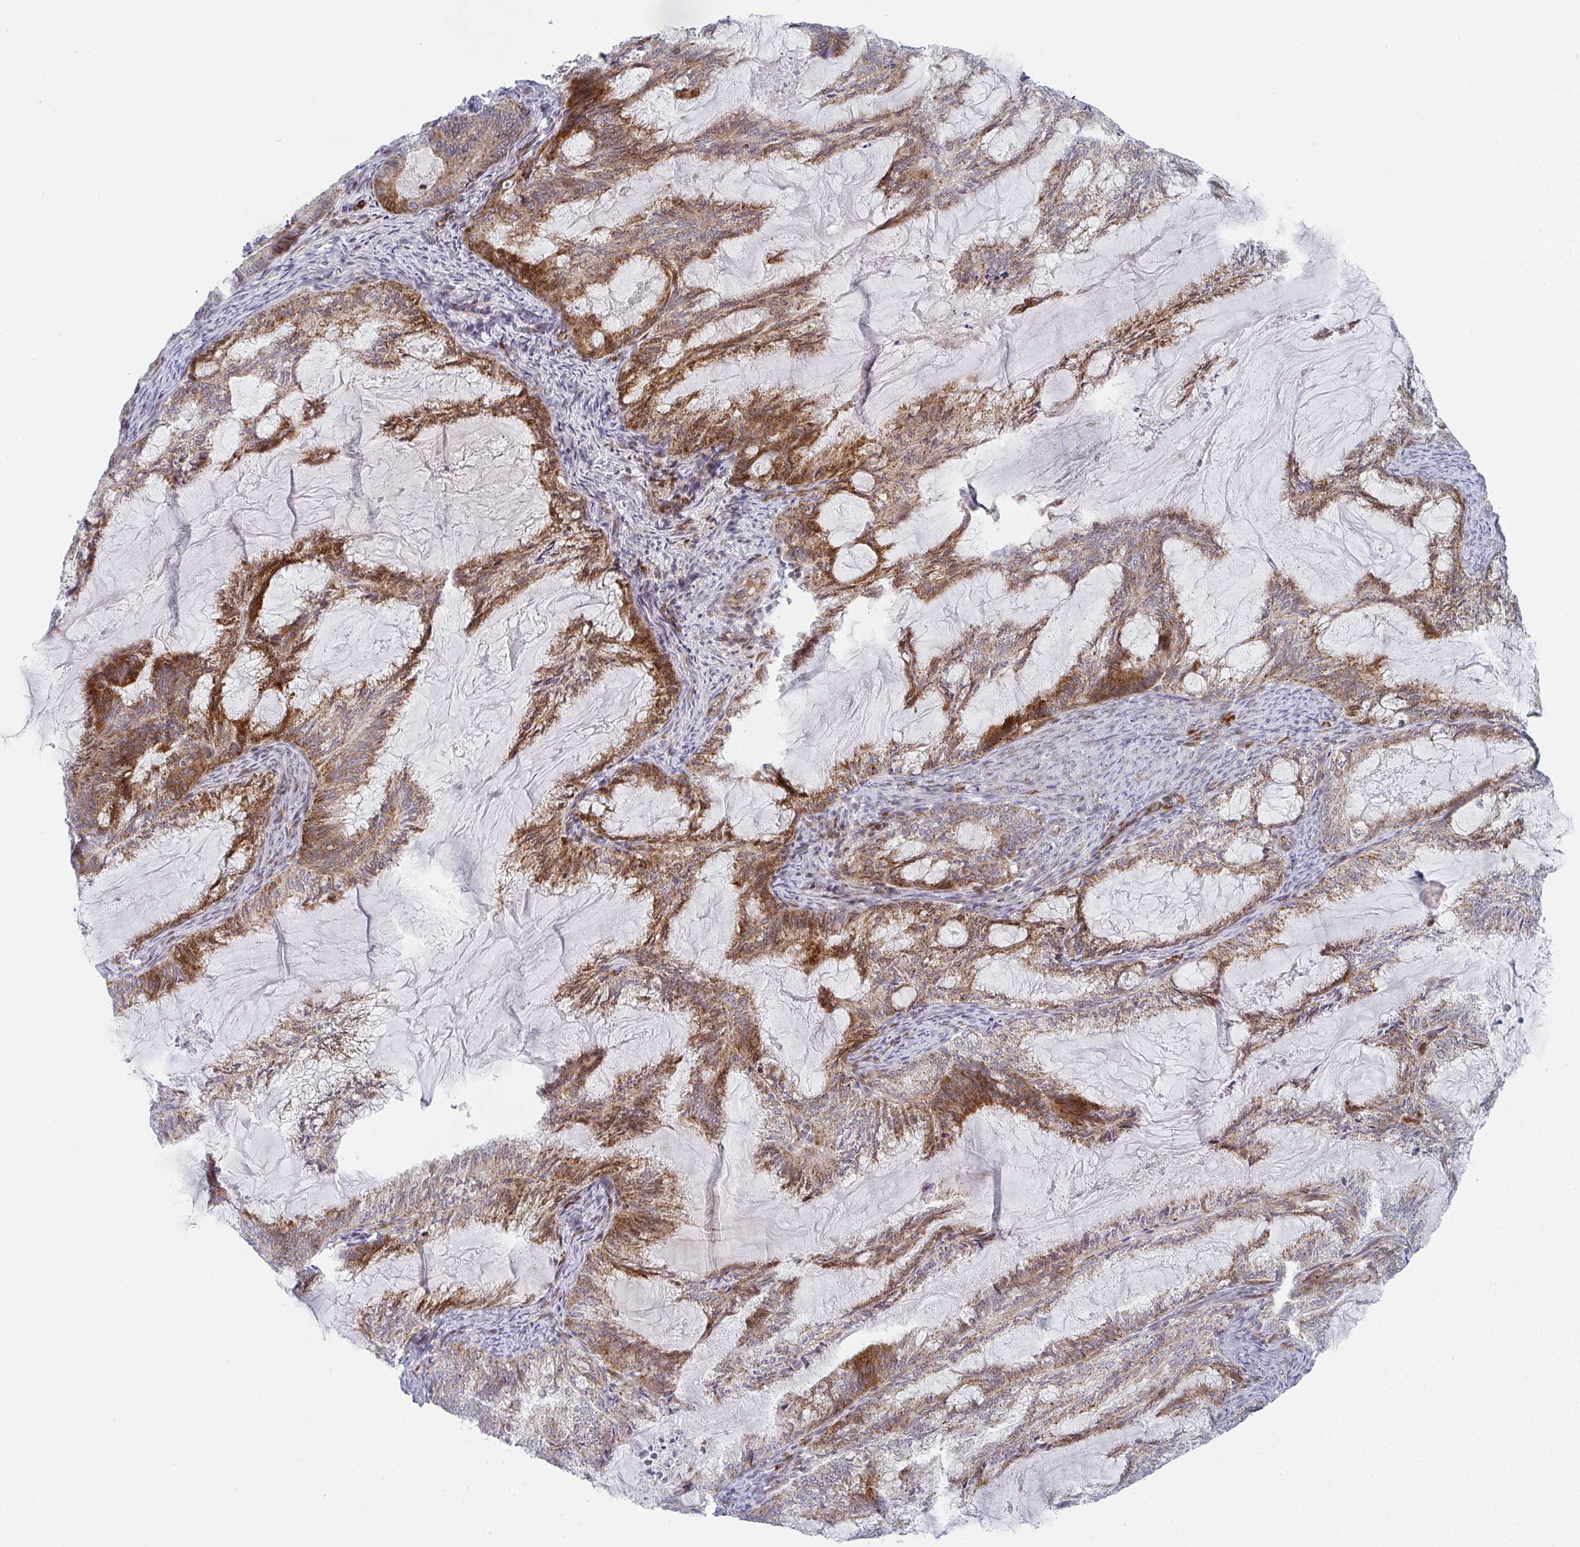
{"staining": {"intensity": "strong", "quantity": "25%-75%", "location": "cytoplasmic/membranous"}, "tissue": "endometrial cancer", "cell_type": "Tumor cells", "image_type": "cancer", "snomed": [{"axis": "morphology", "description": "Adenocarcinoma, NOS"}, {"axis": "topography", "description": "Endometrium"}], "caption": "A high amount of strong cytoplasmic/membranous positivity is present in about 25%-75% of tumor cells in endometrial cancer tissue.", "gene": "PRKCH", "patient": {"sex": "female", "age": 86}}